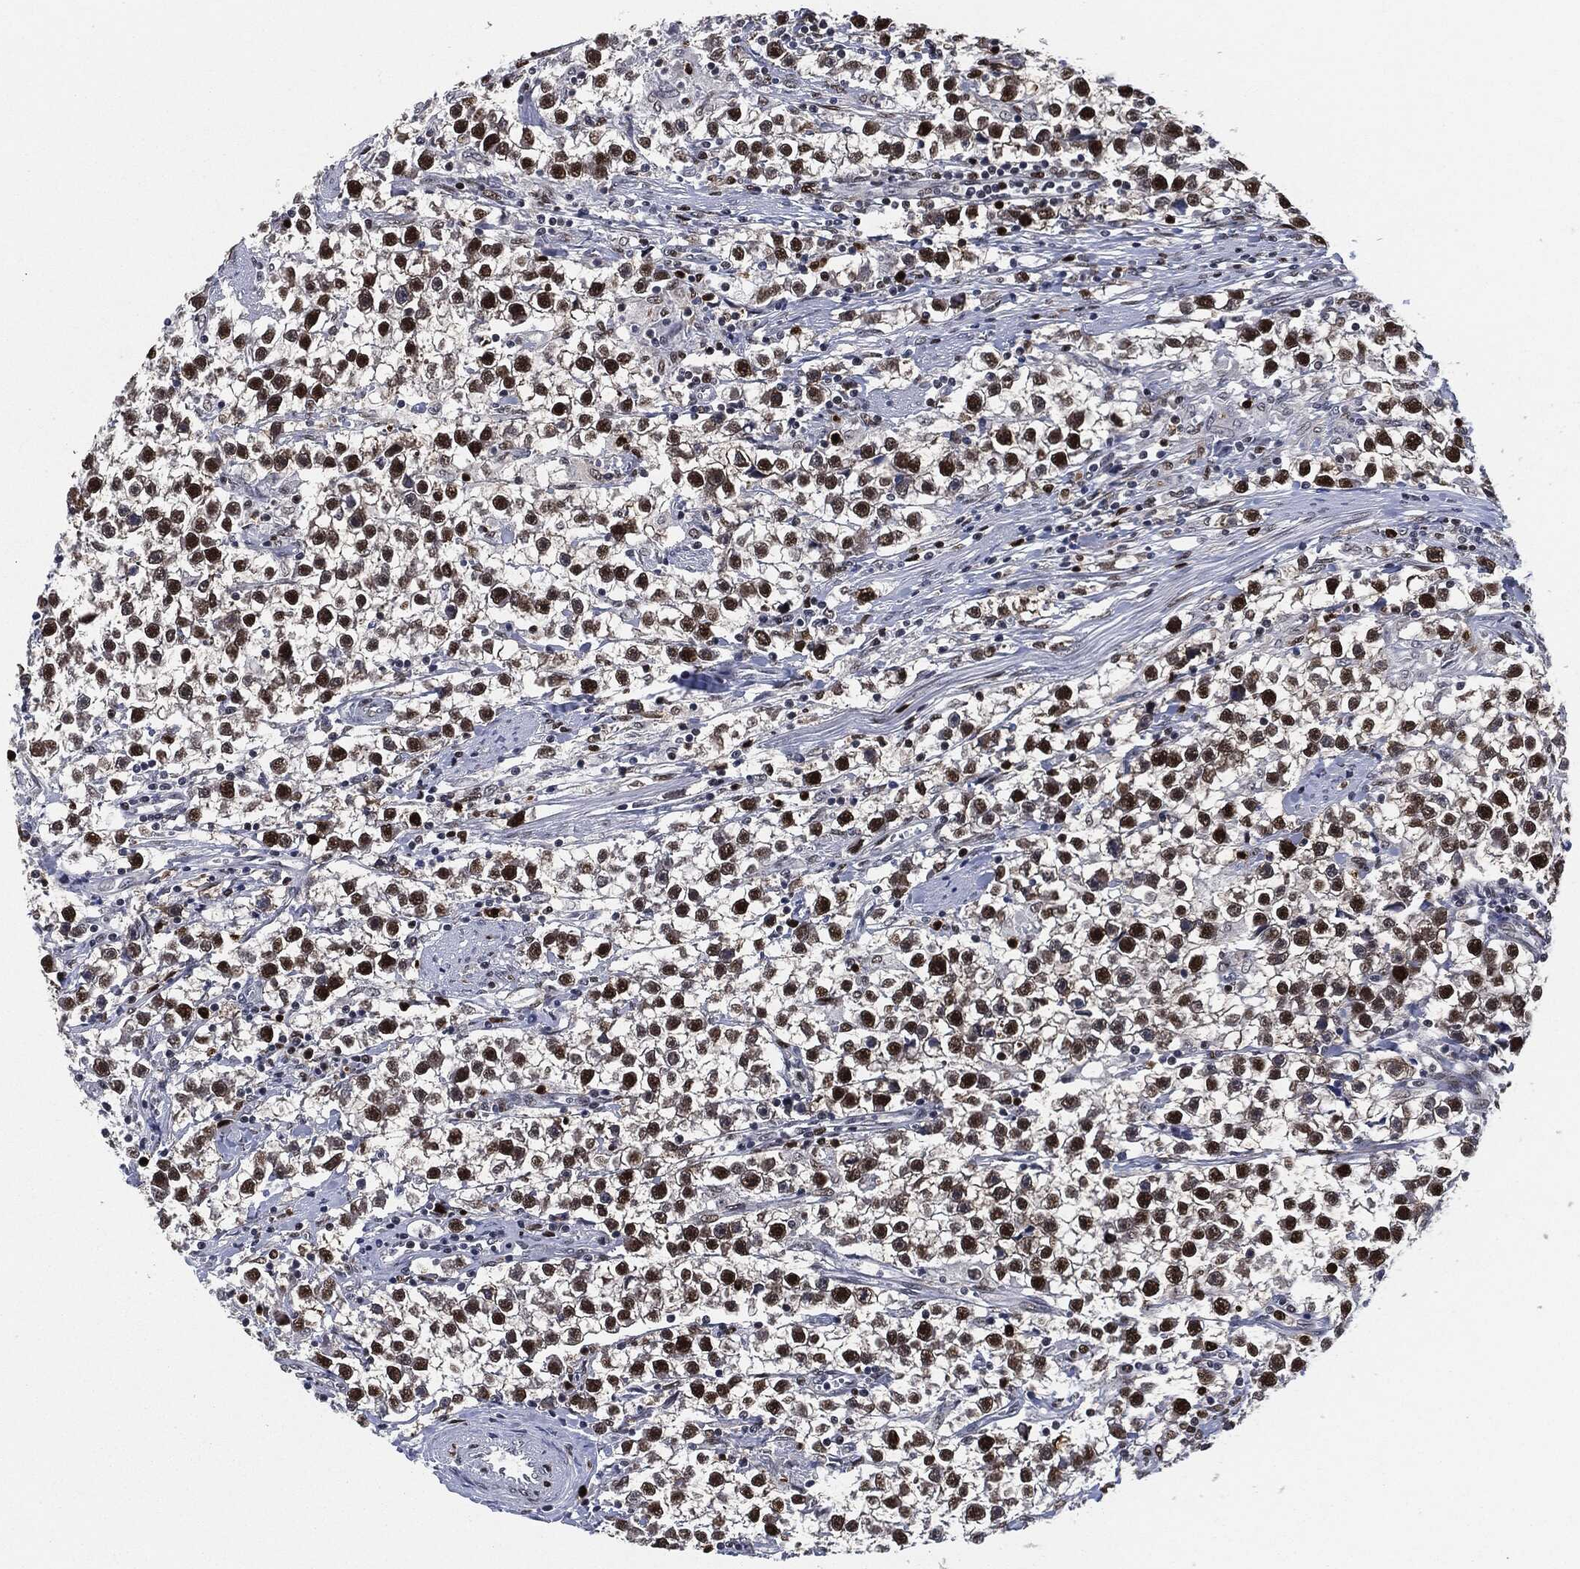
{"staining": {"intensity": "strong", "quantity": ">75%", "location": "nuclear"}, "tissue": "testis cancer", "cell_type": "Tumor cells", "image_type": "cancer", "snomed": [{"axis": "morphology", "description": "Seminoma, NOS"}, {"axis": "topography", "description": "Testis"}], "caption": "This image exhibits IHC staining of testis seminoma, with high strong nuclear positivity in approximately >75% of tumor cells.", "gene": "PCNA", "patient": {"sex": "male", "age": 59}}